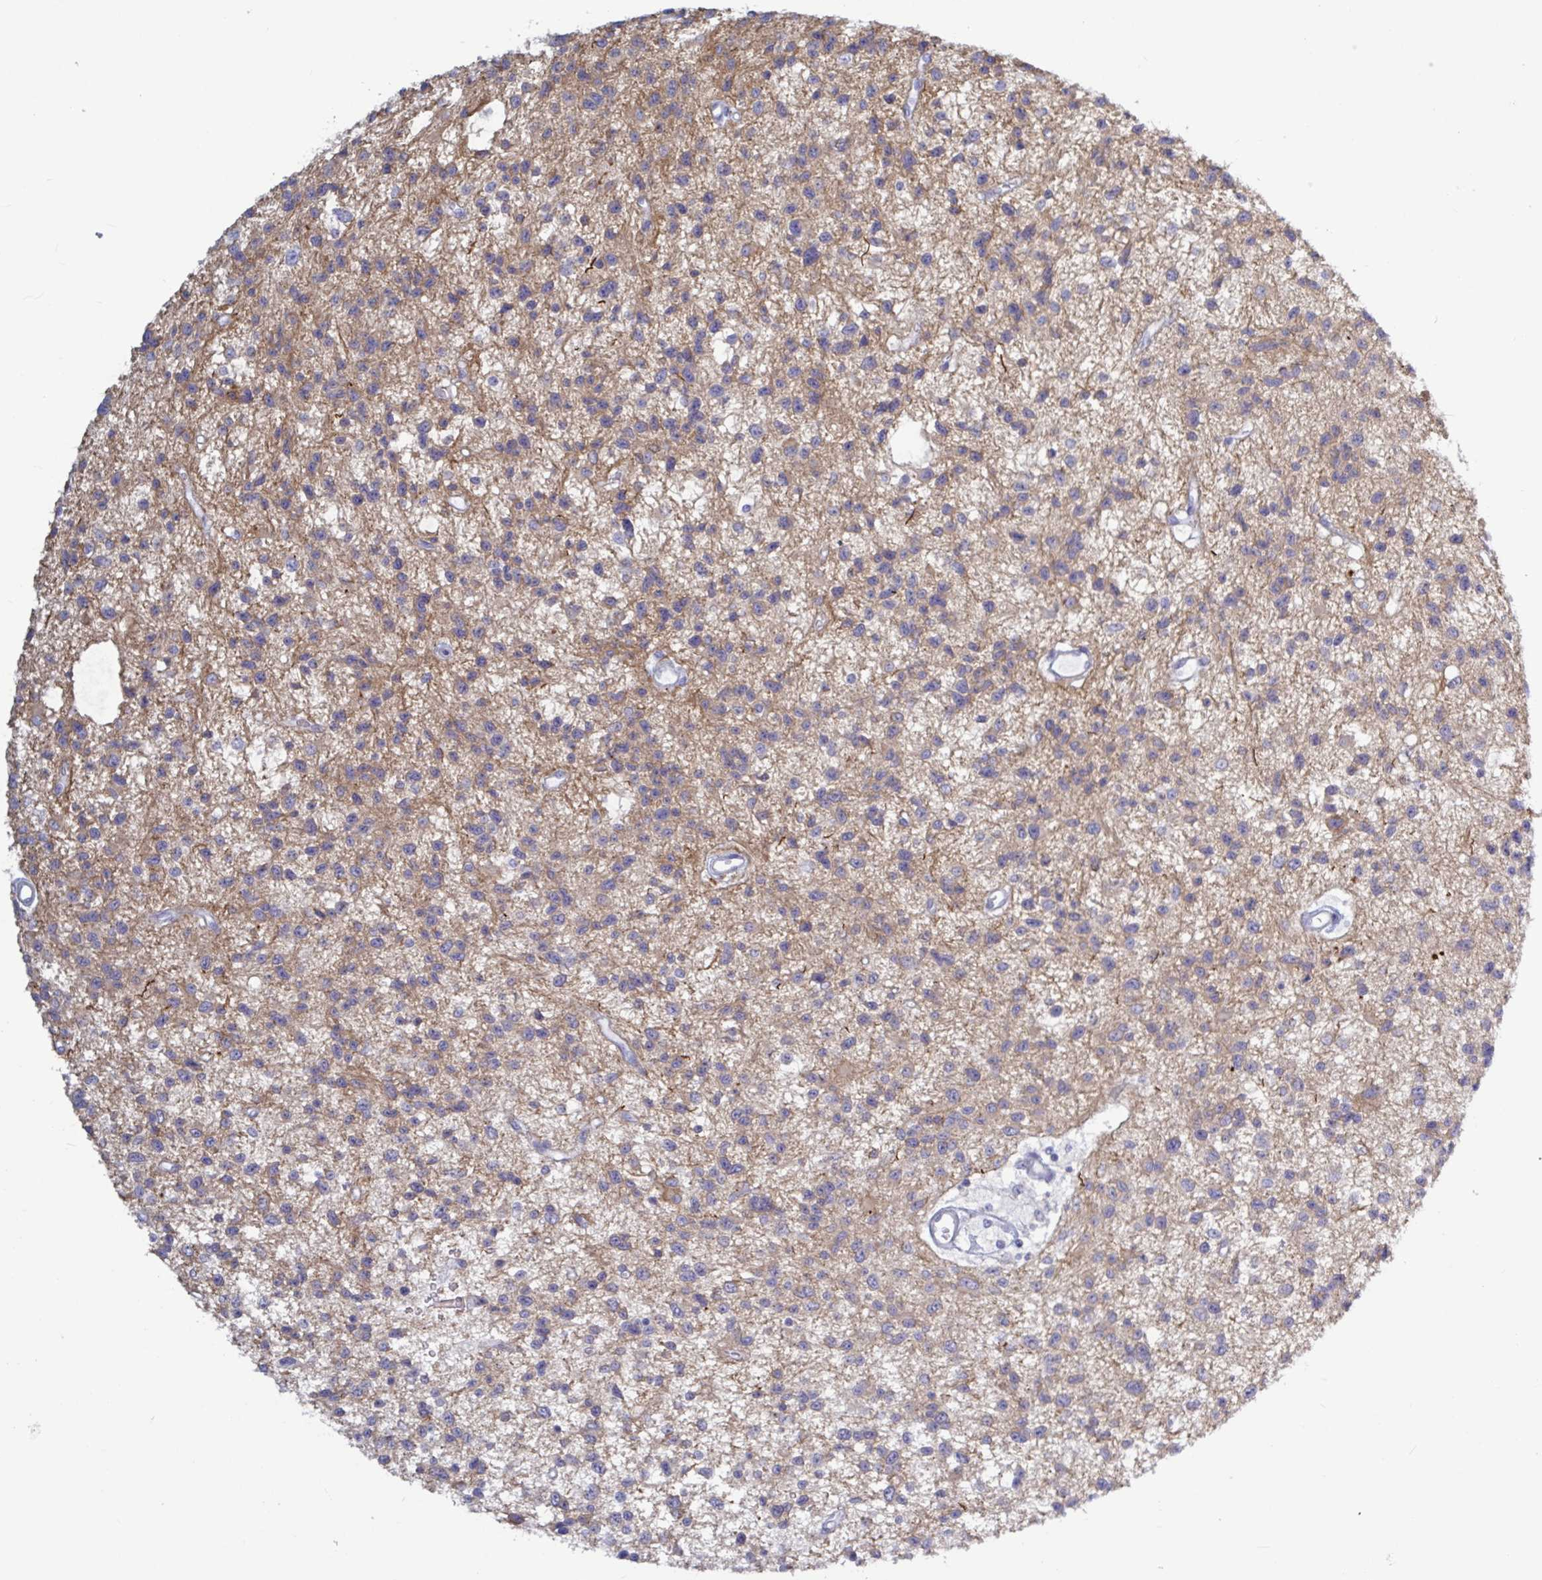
{"staining": {"intensity": "weak", "quantity": ">75%", "location": "cytoplasmic/membranous"}, "tissue": "glioma", "cell_type": "Tumor cells", "image_type": "cancer", "snomed": [{"axis": "morphology", "description": "Glioma, malignant, Low grade"}, {"axis": "topography", "description": "Brain"}], "caption": "Malignant low-grade glioma stained for a protein shows weak cytoplasmic/membranous positivity in tumor cells. (DAB = brown stain, brightfield microscopy at high magnification).", "gene": "ATG9A", "patient": {"sex": "male", "age": 43}}